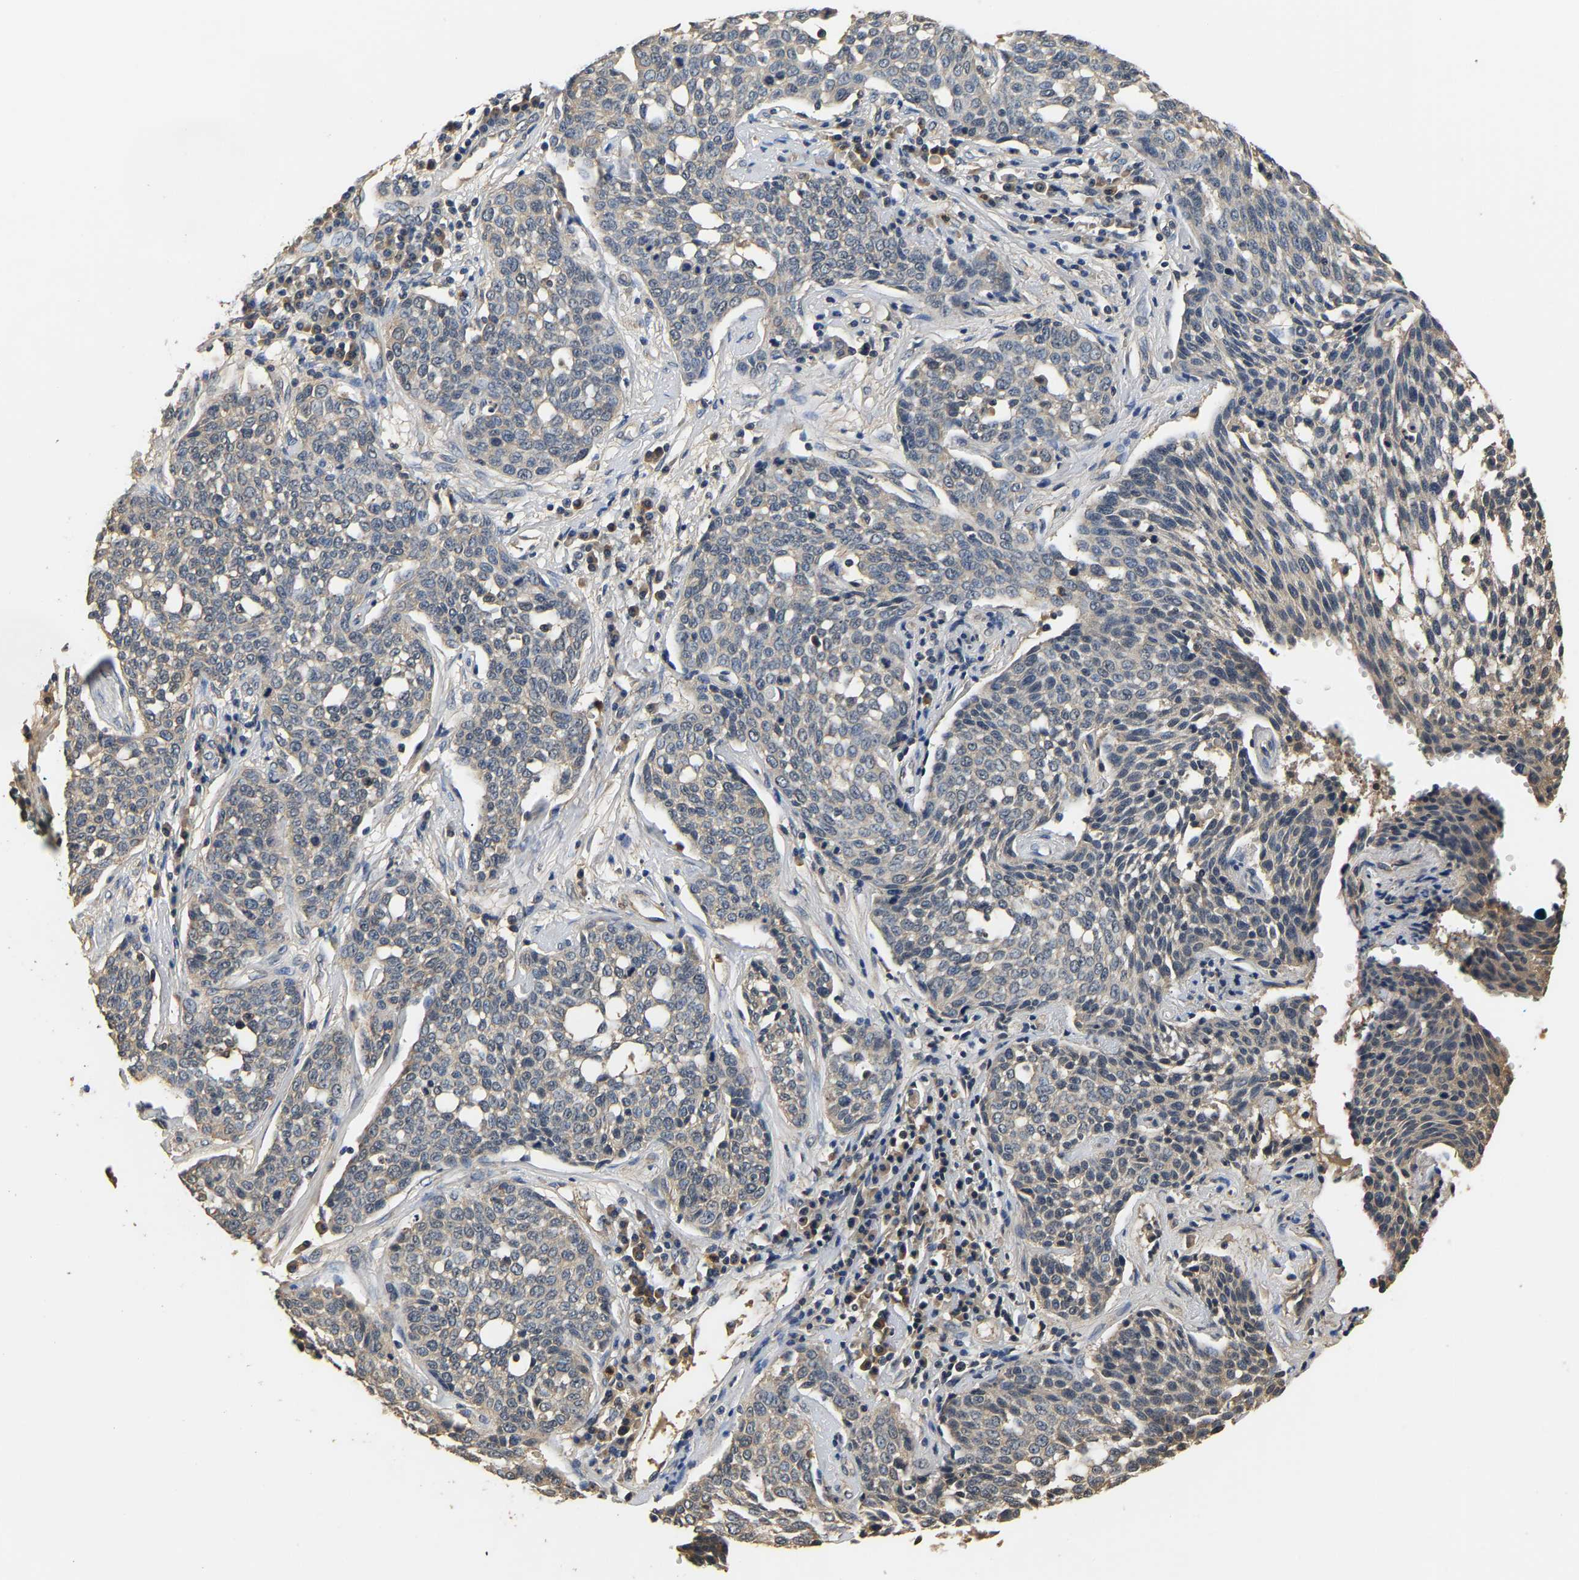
{"staining": {"intensity": "negative", "quantity": "none", "location": "none"}, "tissue": "cervical cancer", "cell_type": "Tumor cells", "image_type": "cancer", "snomed": [{"axis": "morphology", "description": "Squamous cell carcinoma, NOS"}, {"axis": "topography", "description": "Cervix"}], "caption": "Immunohistochemical staining of cervical cancer (squamous cell carcinoma) demonstrates no significant staining in tumor cells.", "gene": "GPI", "patient": {"sex": "female", "age": 34}}